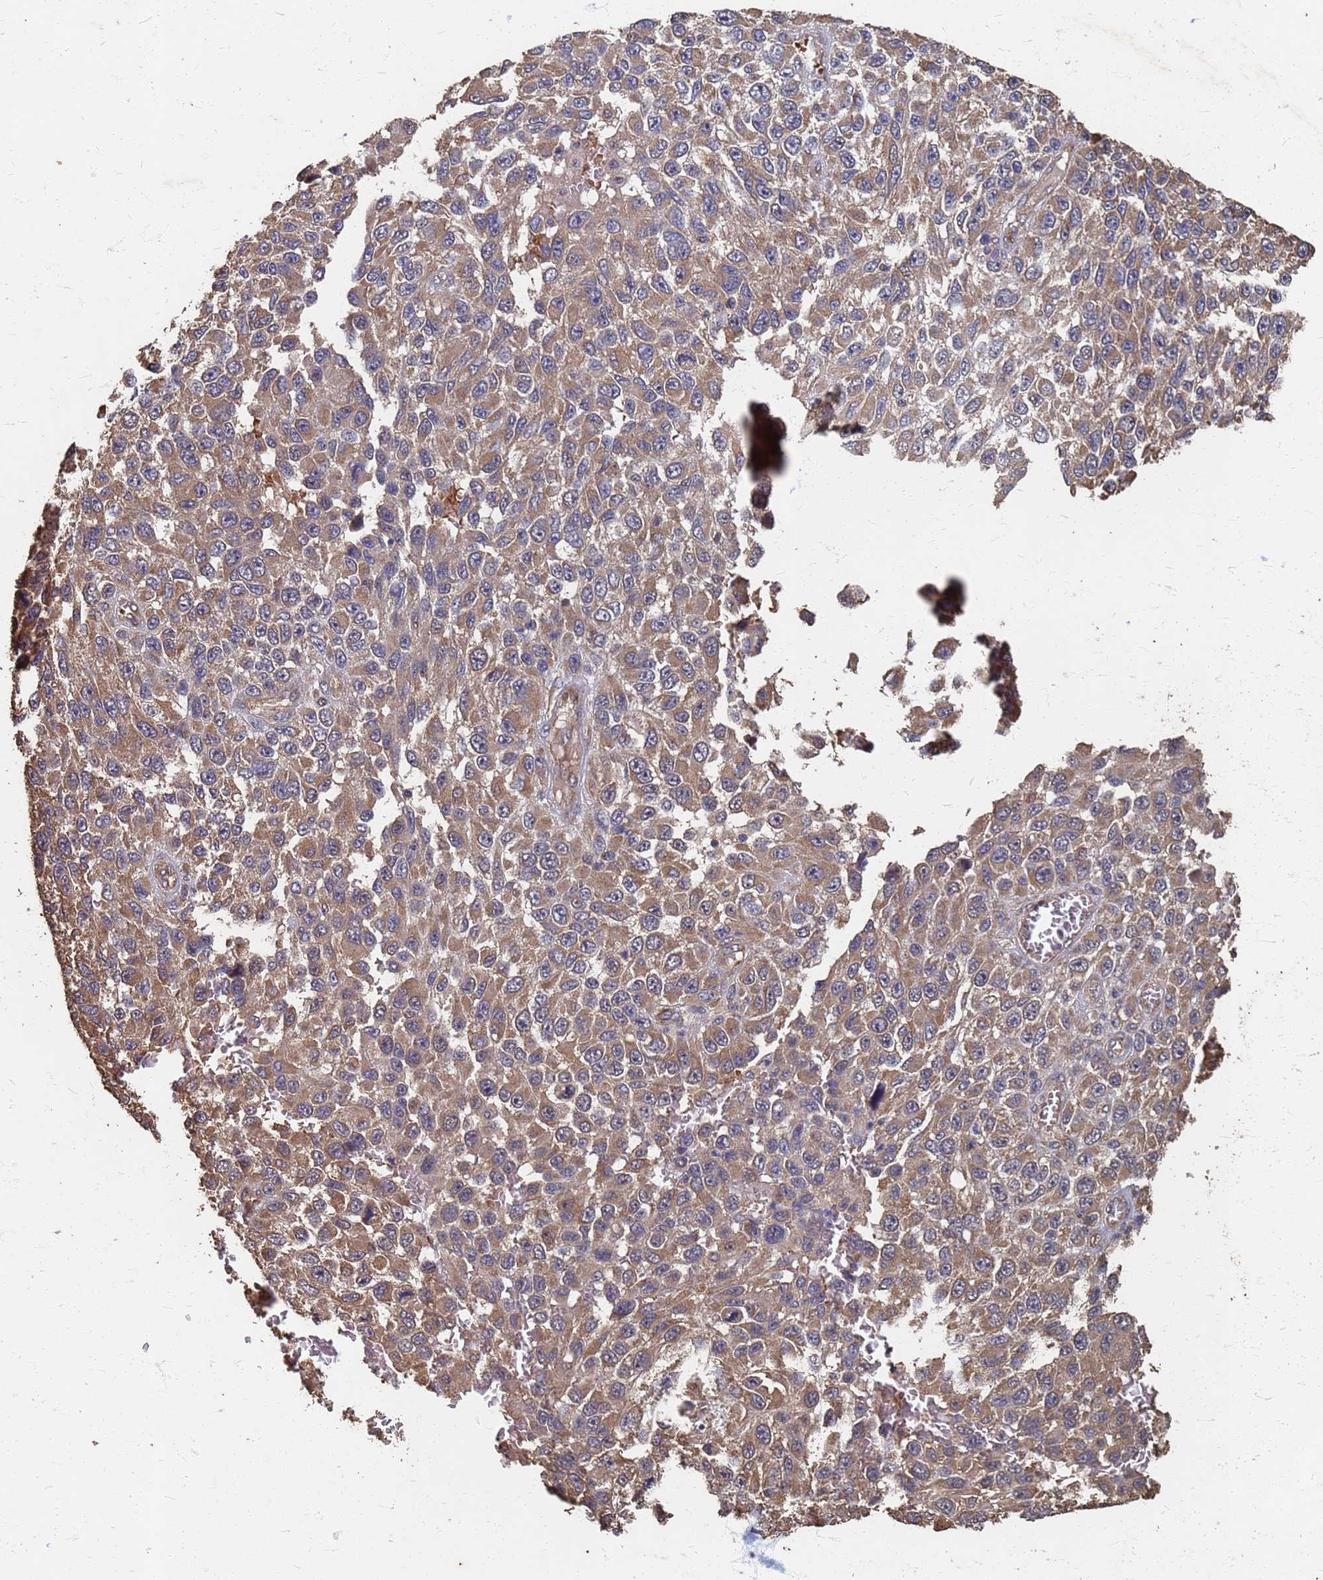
{"staining": {"intensity": "moderate", "quantity": ">75%", "location": "cytoplasmic/membranous"}, "tissue": "melanoma", "cell_type": "Tumor cells", "image_type": "cancer", "snomed": [{"axis": "morphology", "description": "Normal tissue, NOS"}, {"axis": "morphology", "description": "Malignant melanoma, NOS"}, {"axis": "topography", "description": "Skin"}], "caption": "Immunohistochemical staining of human malignant melanoma demonstrates moderate cytoplasmic/membranous protein staining in approximately >75% of tumor cells.", "gene": "DPH5", "patient": {"sex": "female", "age": 96}}